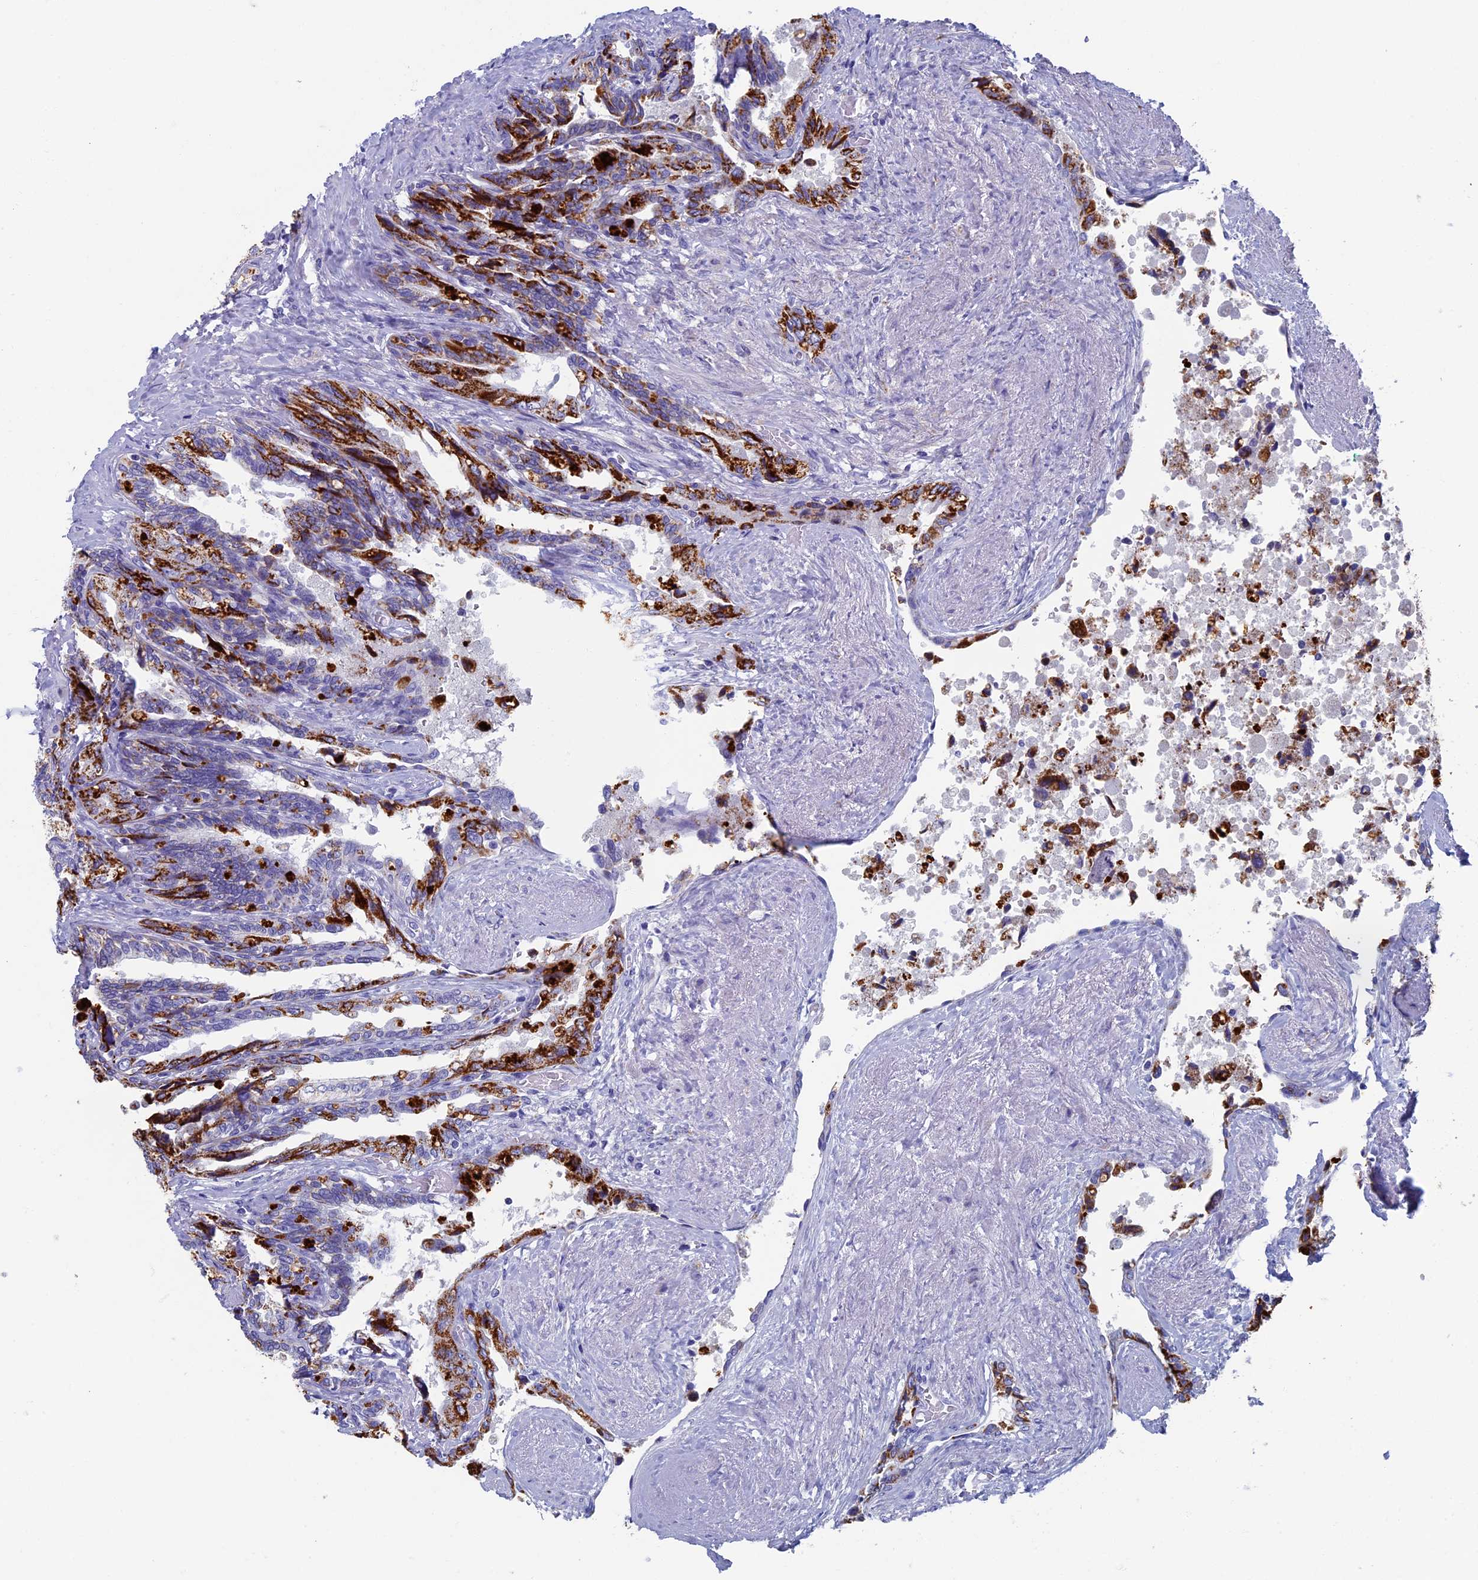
{"staining": {"intensity": "strong", "quantity": "25%-75%", "location": "cytoplasmic/membranous"}, "tissue": "seminal vesicle", "cell_type": "Glandular cells", "image_type": "normal", "snomed": [{"axis": "morphology", "description": "Normal tissue, NOS"}, {"axis": "topography", "description": "Seminal veicle"}, {"axis": "topography", "description": "Peripheral nerve tissue"}], "caption": "Immunohistochemical staining of normal seminal vesicle demonstrates high levels of strong cytoplasmic/membranous positivity in about 25%-75% of glandular cells. Using DAB (3,3'-diaminobenzidine) (brown) and hematoxylin (blue) stains, captured at high magnification using brightfield microscopy.", "gene": "OAT", "patient": {"sex": "male", "age": 60}}